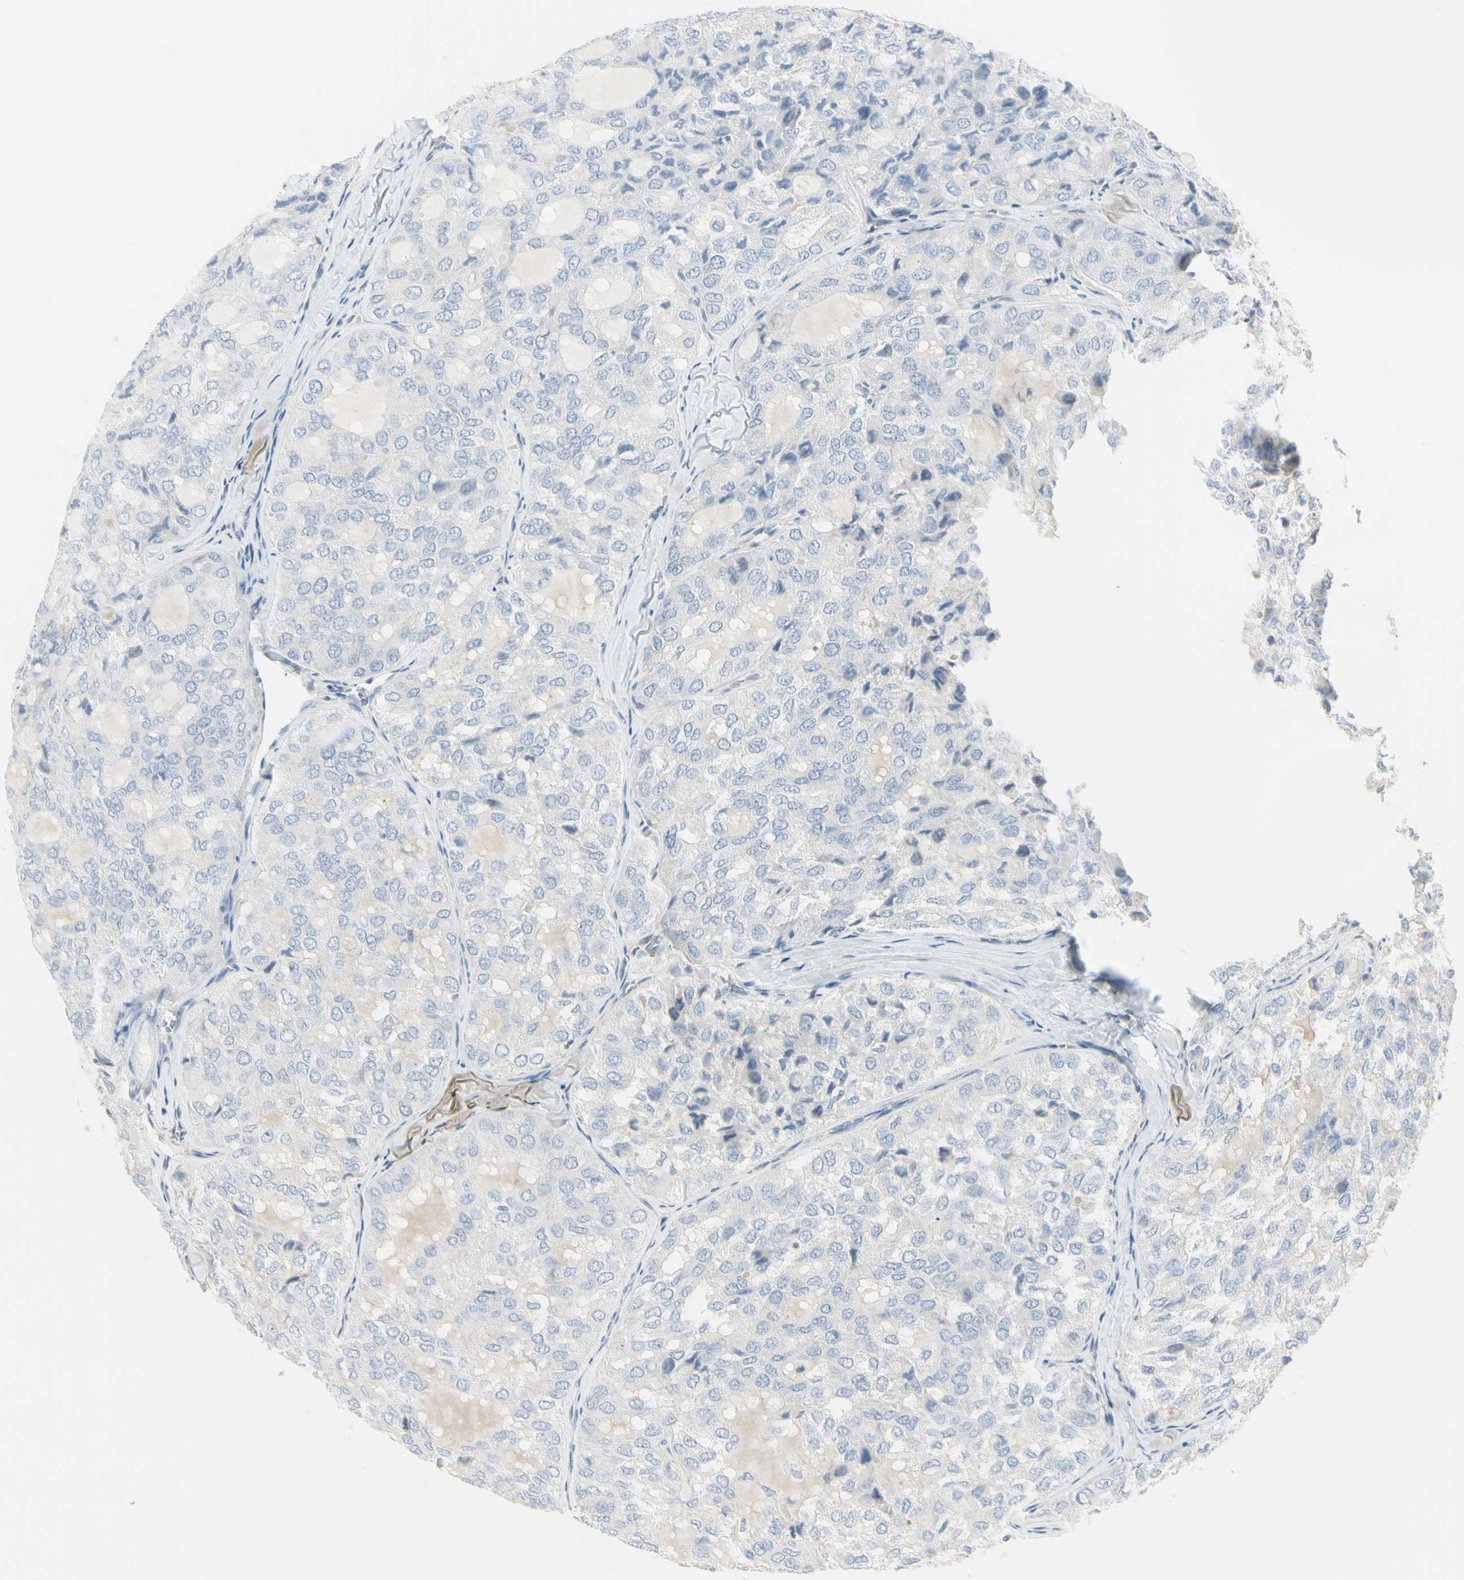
{"staining": {"intensity": "negative", "quantity": "none", "location": "none"}, "tissue": "thyroid cancer", "cell_type": "Tumor cells", "image_type": "cancer", "snomed": [{"axis": "morphology", "description": "Follicular adenoma carcinoma, NOS"}, {"axis": "topography", "description": "Thyroid gland"}], "caption": "This is an IHC micrograph of thyroid follicular adenoma carcinoma. There is no positivity in tumor cells.", "gene": "ASB9", "patient": {"sex": "male", "age": 75}}